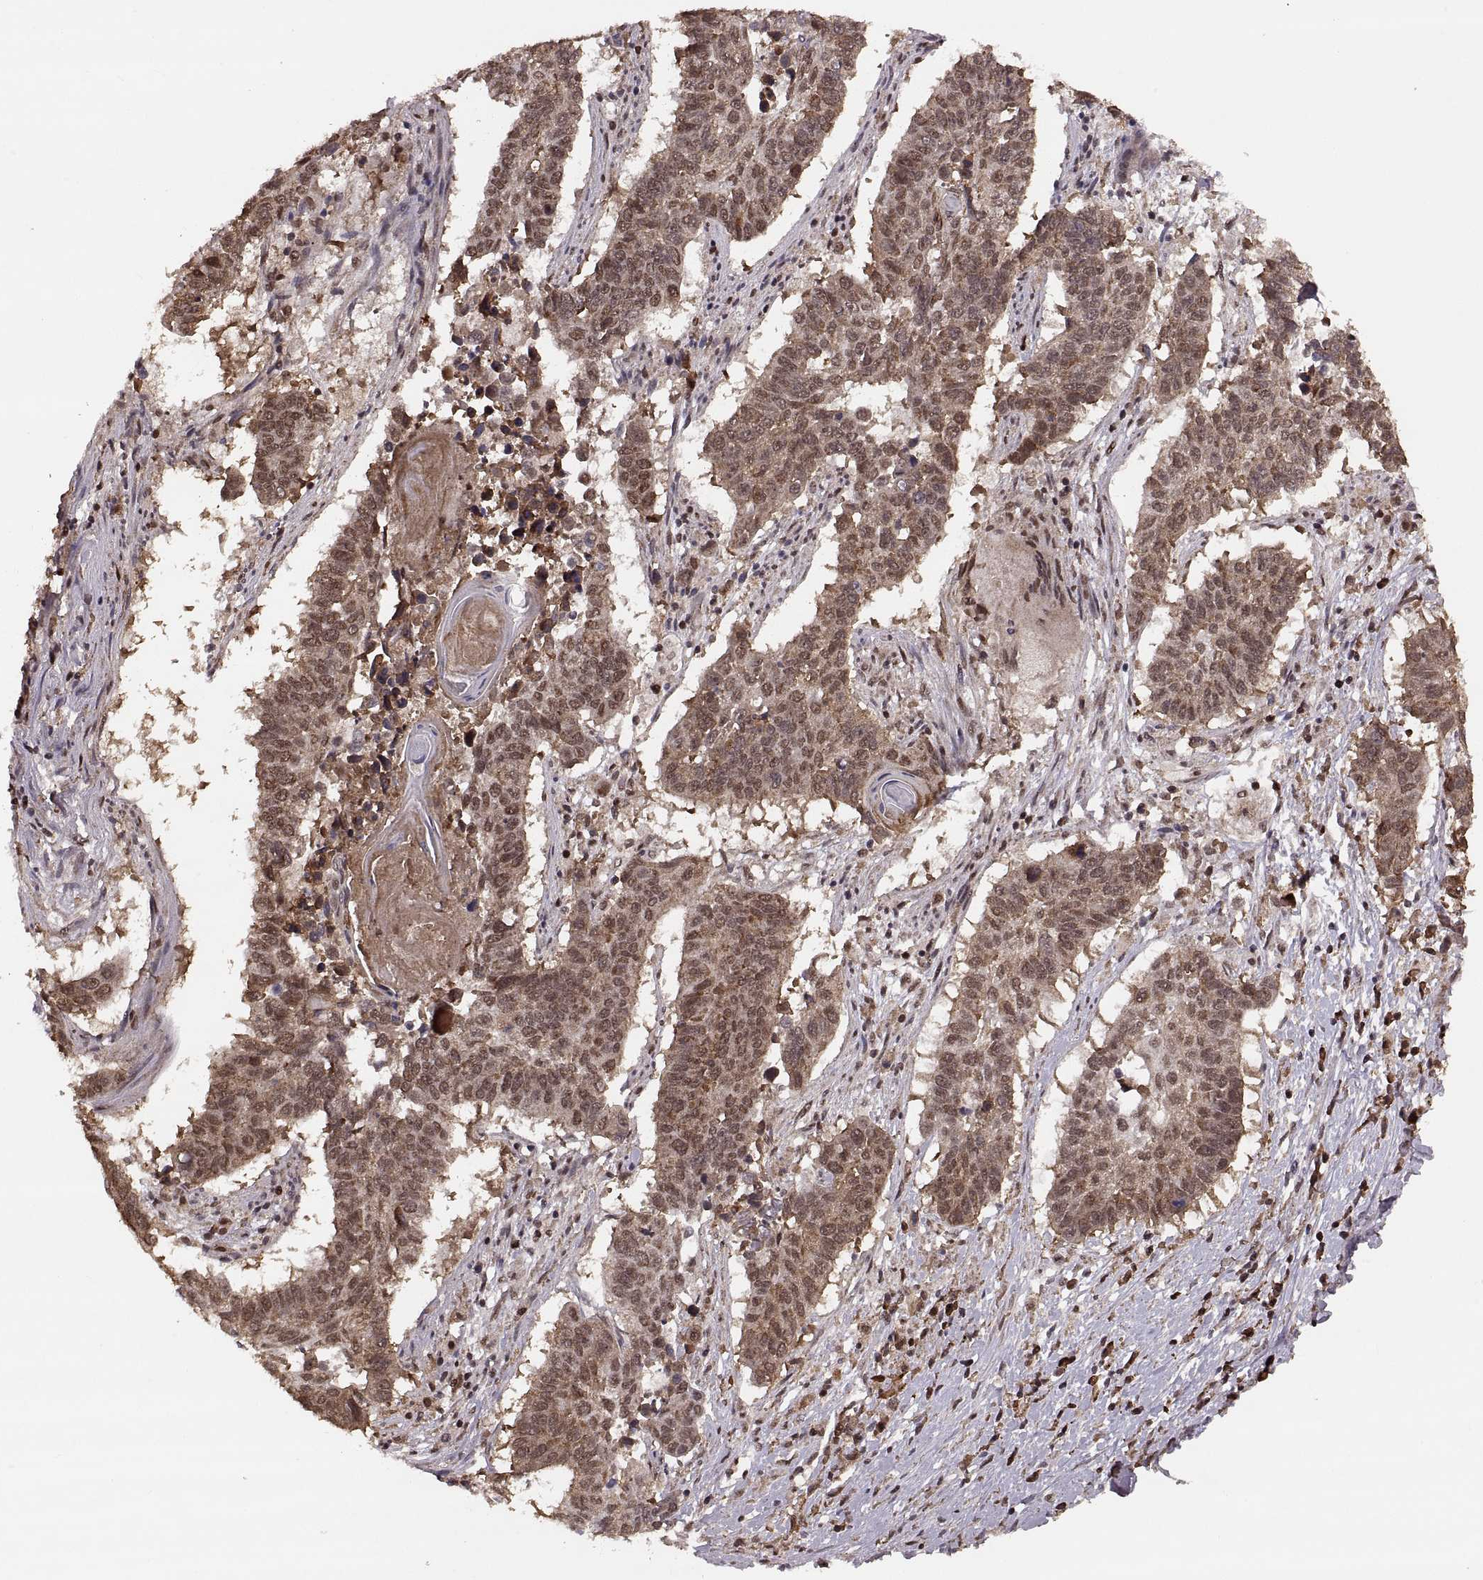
{"staining": {"intensity": "moderate", "quantity": ">75%", "location": "cytoplasmic/membranous,nuclear"}, "tissue": "lung cancer", "cell_type": "Tumor cells", "image_type": "cancer", "snomed": [{"axis": "morphology", "description": "Squamous cell carcinoma, NOS"}, {"axis": "topography", "description": "Lung"}], "caption": "Lung cancer stained with a protein marker displays moderate staining in tumor cells.", "gene": "RFT1", "patient": {"sex": "male", "age": 73}}